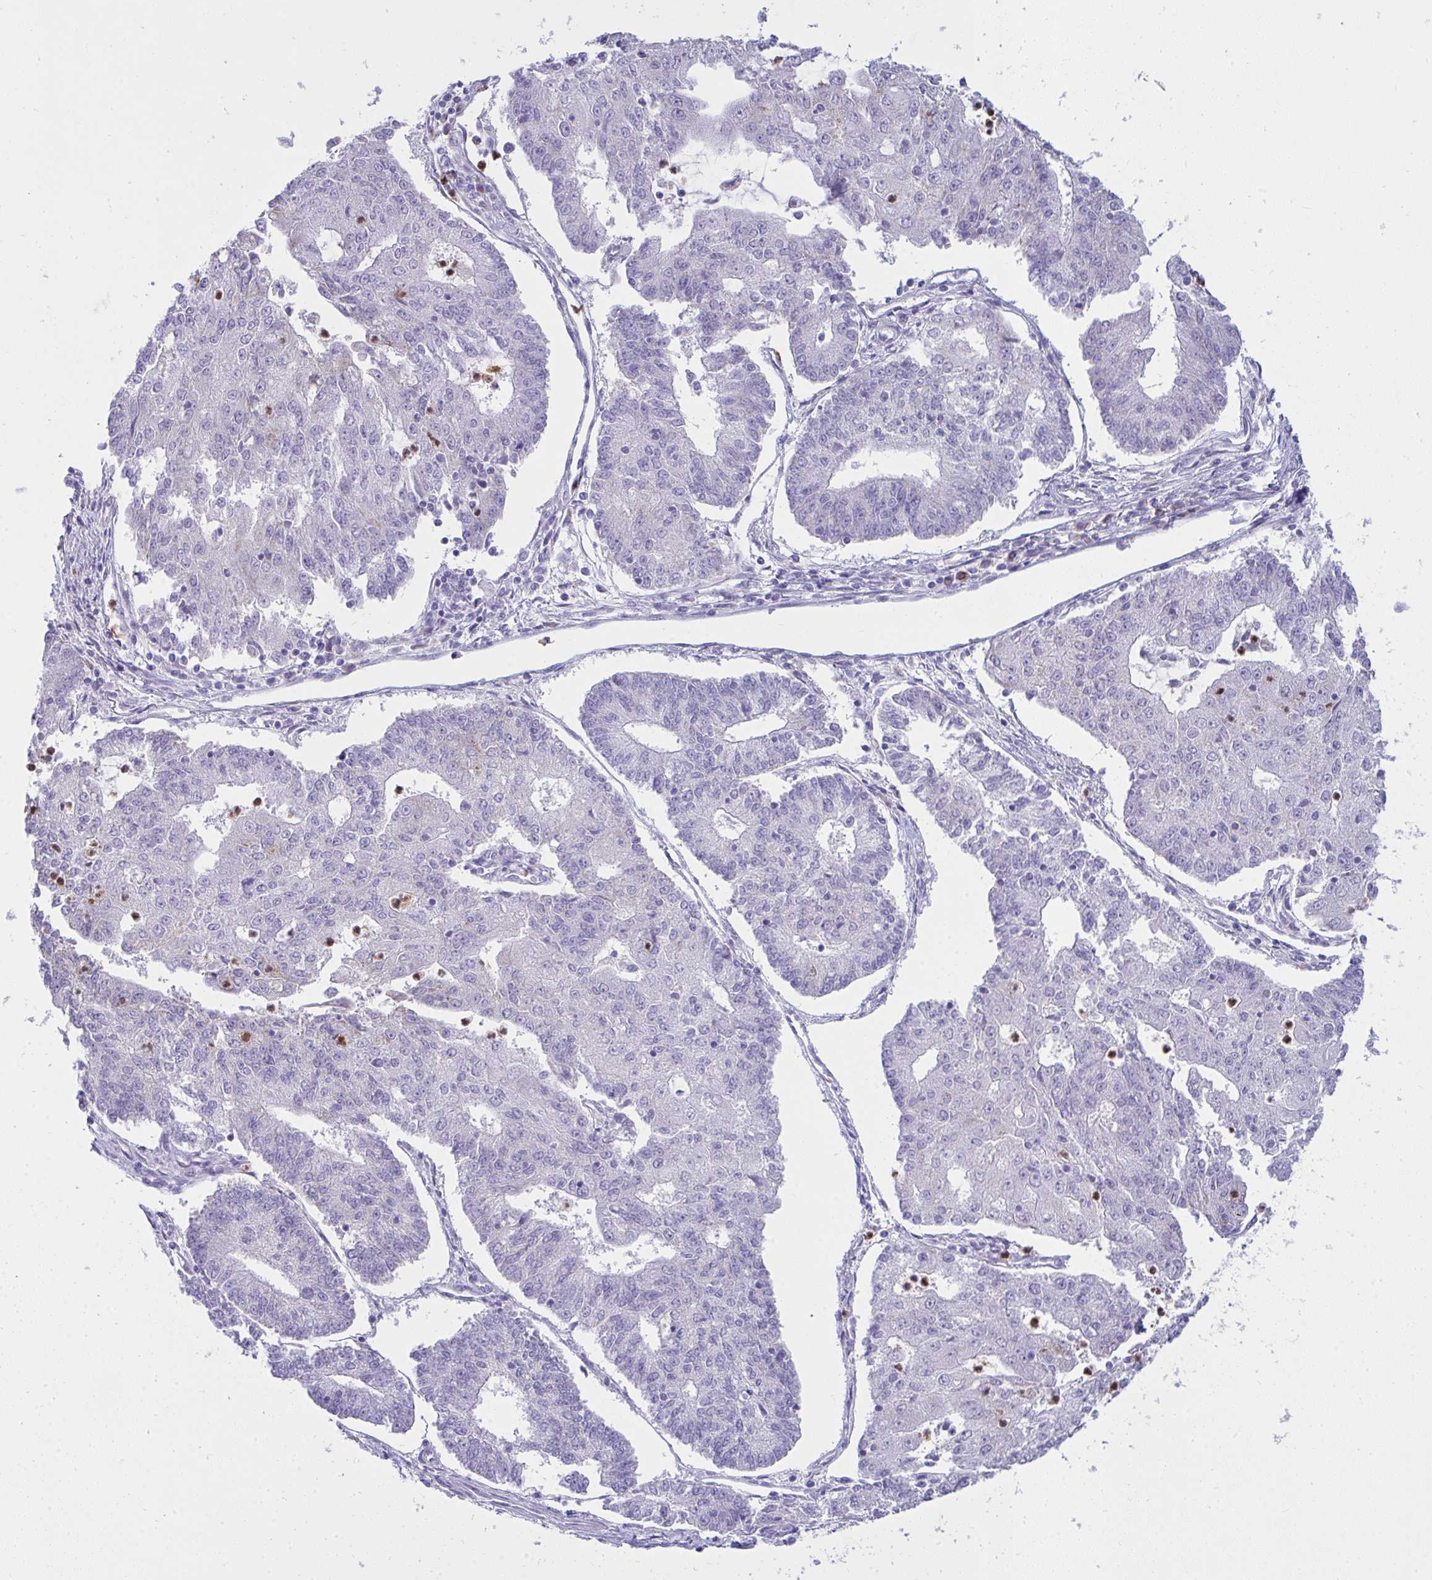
{"staining": {"intensity": "negative", "quantity": "none", "location": "none"}, "tissue": "endometrial cancer", "cell_type": "Tumor cells", "image_type": "cancer", "snomed": [{"axis": "morphology", "description": "Adenocarcinoma, NOS"}, {"axis": "topography", "description": "Endometrium"}], "caption": "DAB (3,3'-diaminobenzidine) immunohistochemical staining of endometrial adenocarcinoma shows no significant positivity in tumor cells.", "gene": "PLA2G12B", "patient": {"sex": "female", "age": 56}}